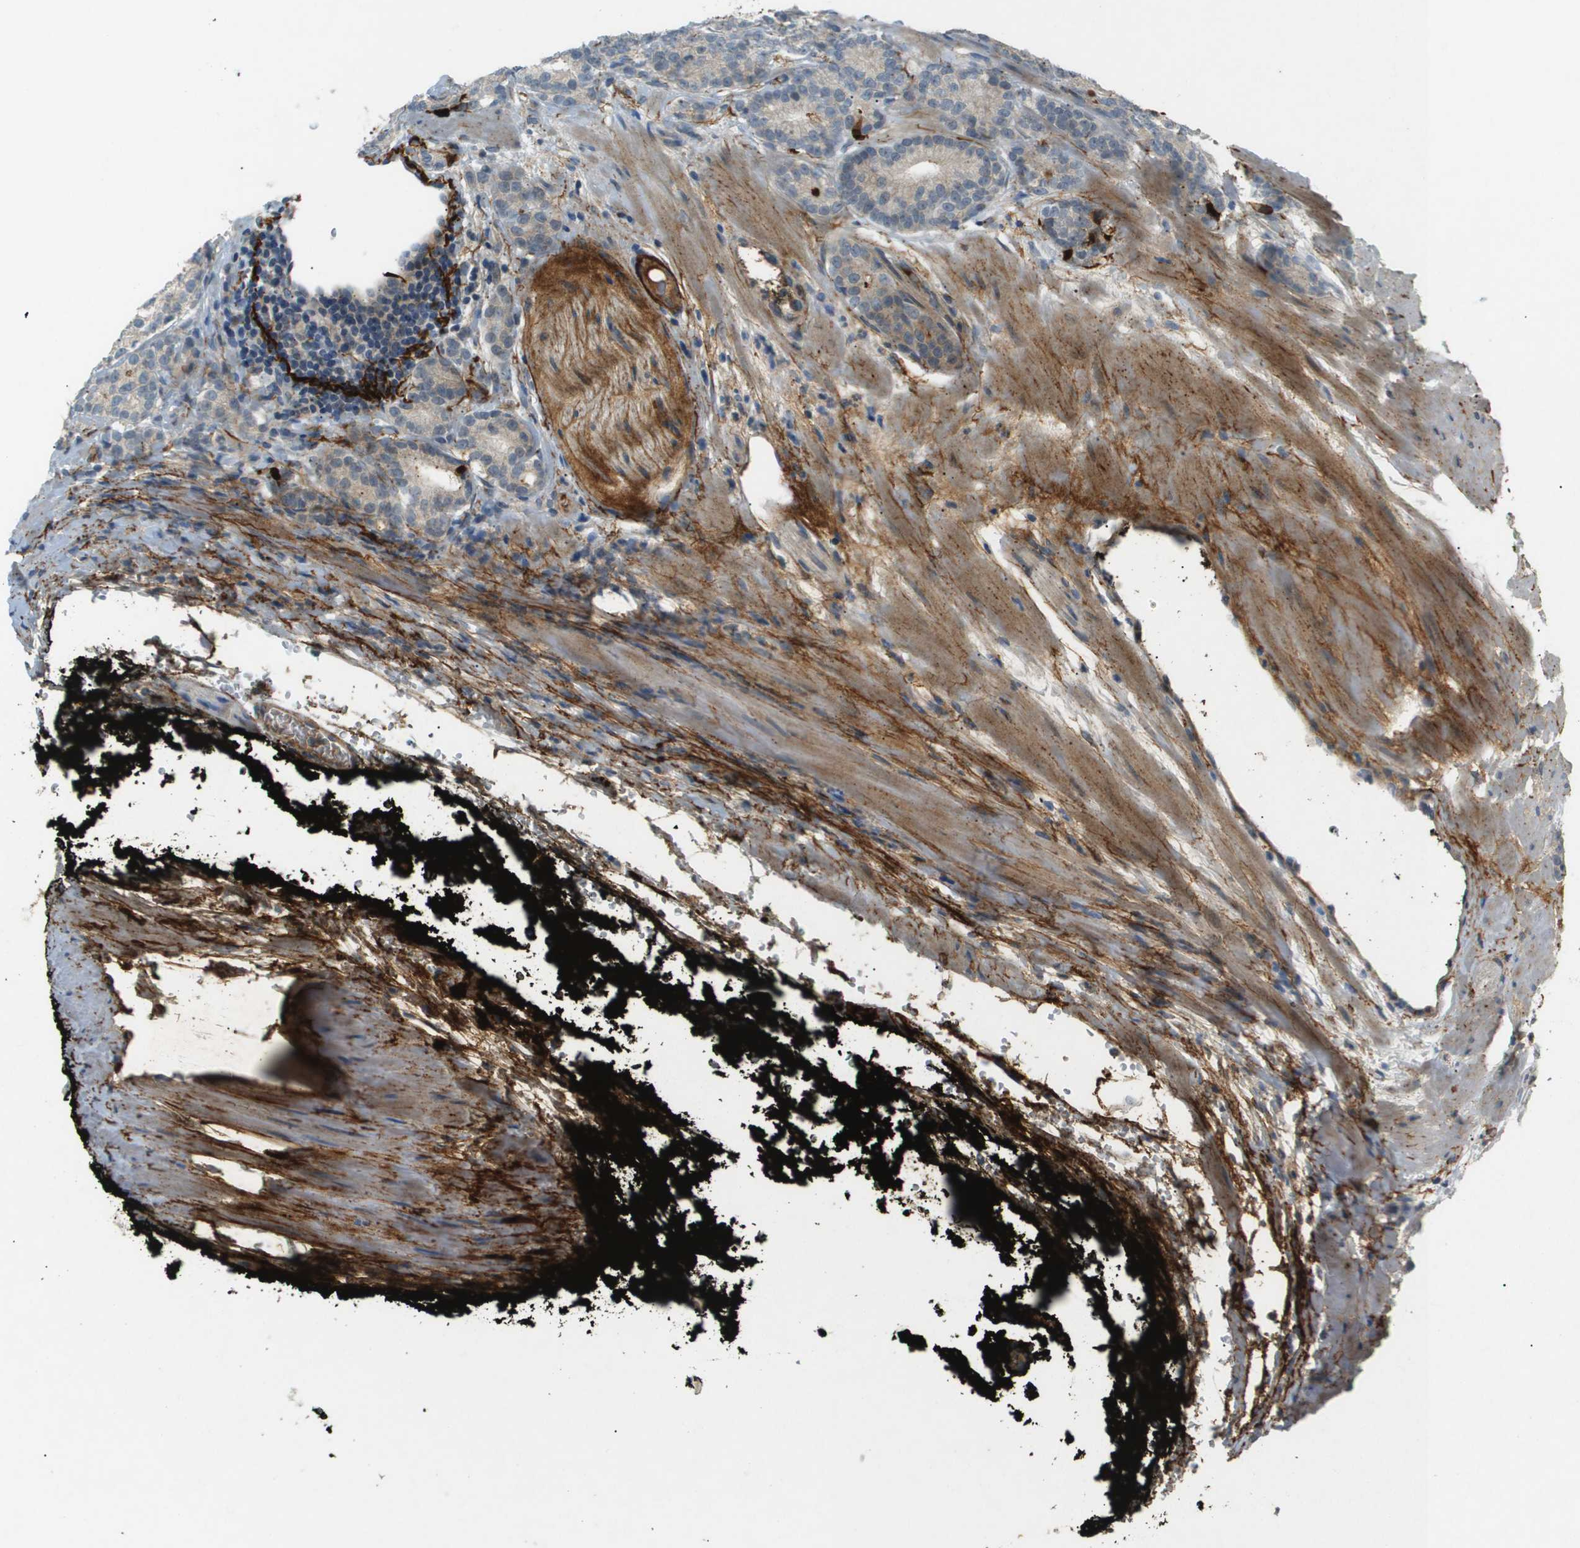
{"staining": {"intensity": "negative", "quantity": "none", "location": "none"}, "tissue": "prostate cancer", "cell_type": "Tumor cells", "image_type": "cancer", "snomed": [{"axis": "morphology", "description": "Adenocarcinoma, High grade"}, {"axis": "topography", "description": "Prostate"}], "caption": "High magnification brightfield microscopy of high-grade adenocarcinoma (prostate) stained with DAB (brown) and counterstained with hematoxylin (blue): tumor cells show no significant staining. (Immunohistochemistry (ihc), brightfield microscopy, high magnification).", "gene": "VTN", "patient": {"sex": "male", "age": 61}}